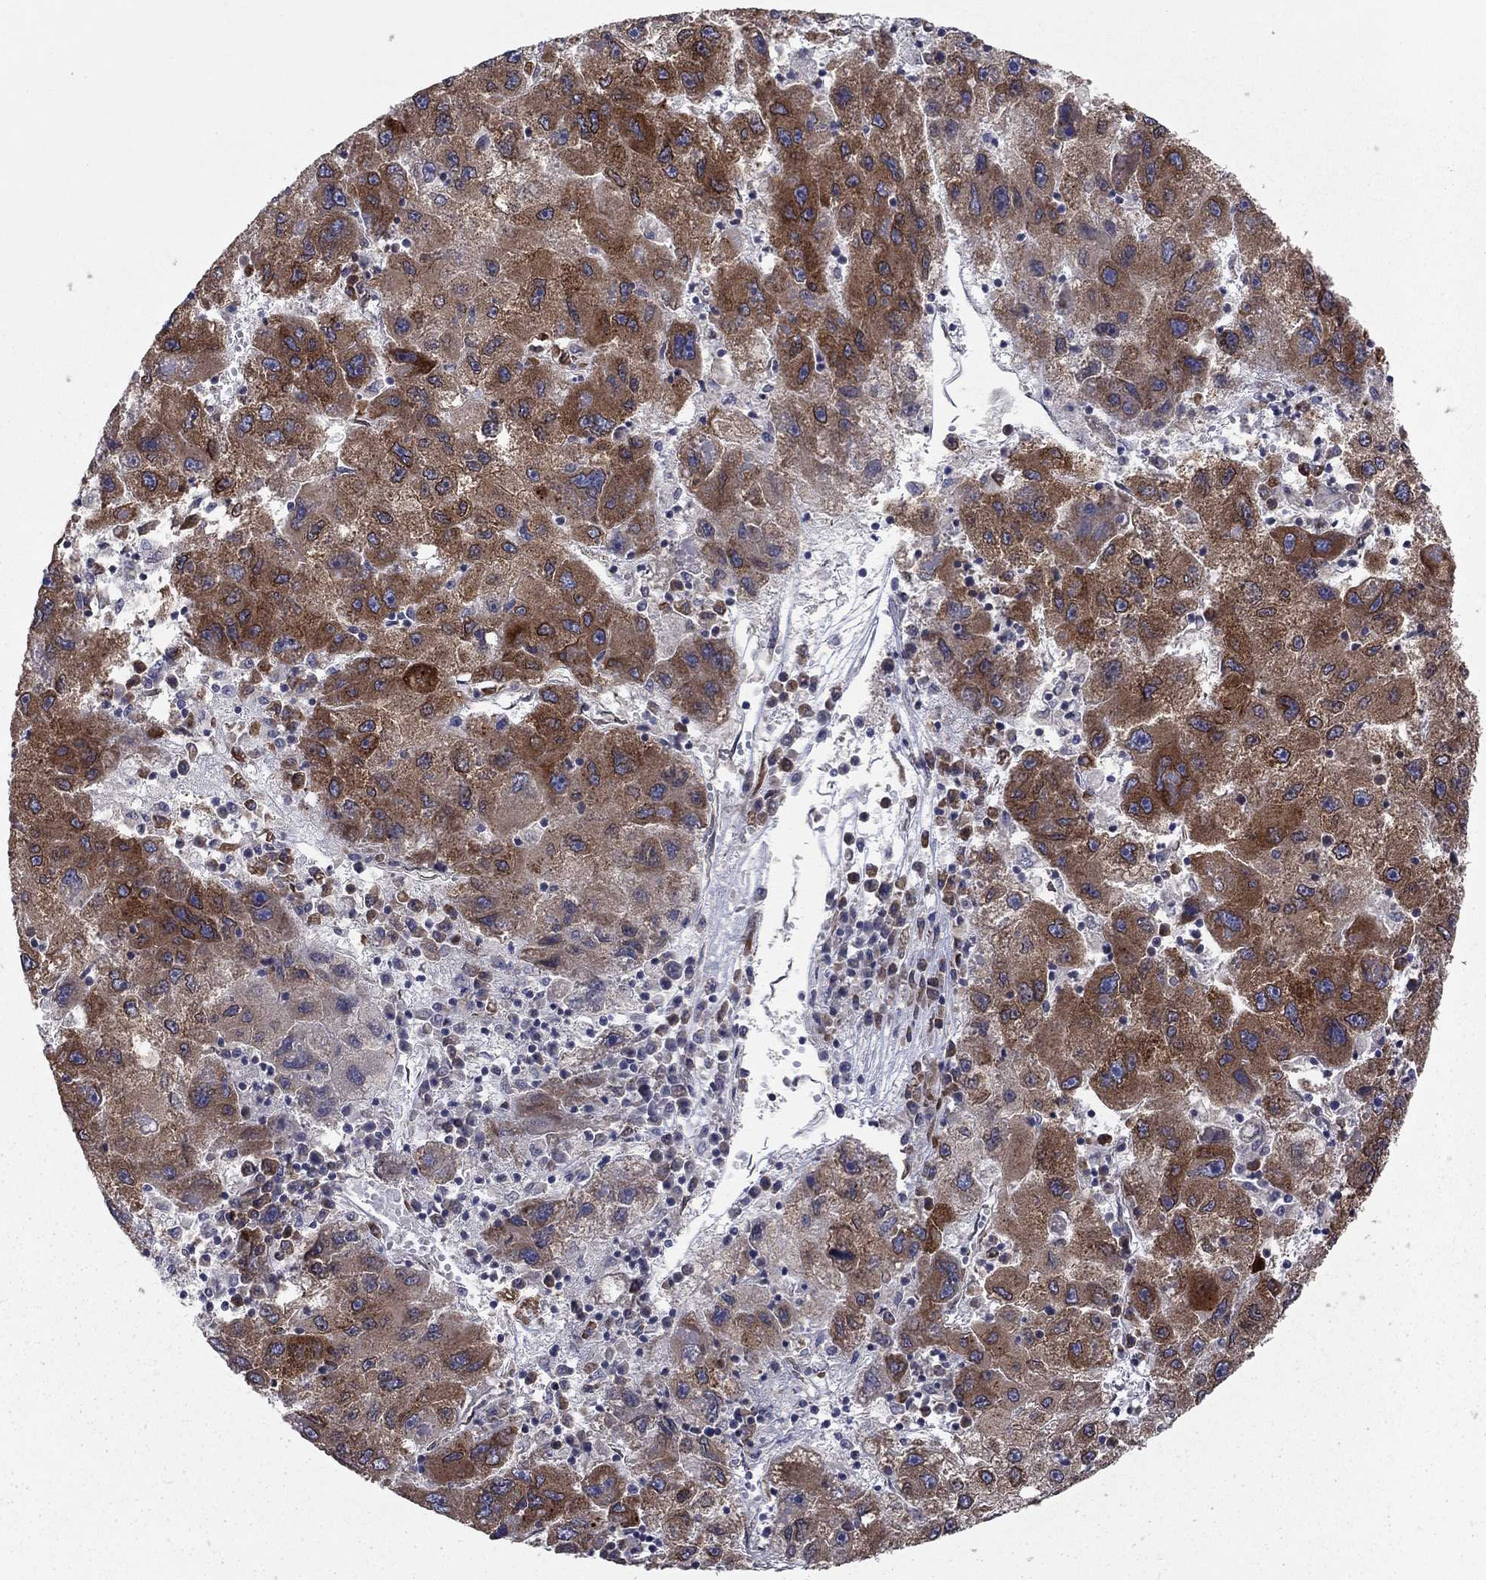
{"staining": {"intensity": "moderate", "quantity": ">75%", "location": "cytoplasmic/membranous"}, "tissue": "liver cancer", "cell_type": "Tumor cells", "image_type": "cancer", "snomed": [{"axis": "morphology", "description": "Carcinoma, Hepatocellular, NOS"}, {"axis": "topography", "description": "Liver"}], "caption": "Immunohistochemical staining of human hepatocellular carcinoma (liver) demonstrates medium levels of moderate cytoplasmic/membranous positivity in approximately >75% of tumor cells. The staining is performed using DAB brown chromogen to label protein expression. The nuclei are counter-stained blue using hematoxylin.", "gene": "YIF1A", "patient": {"sex": "male", "age": 75}}